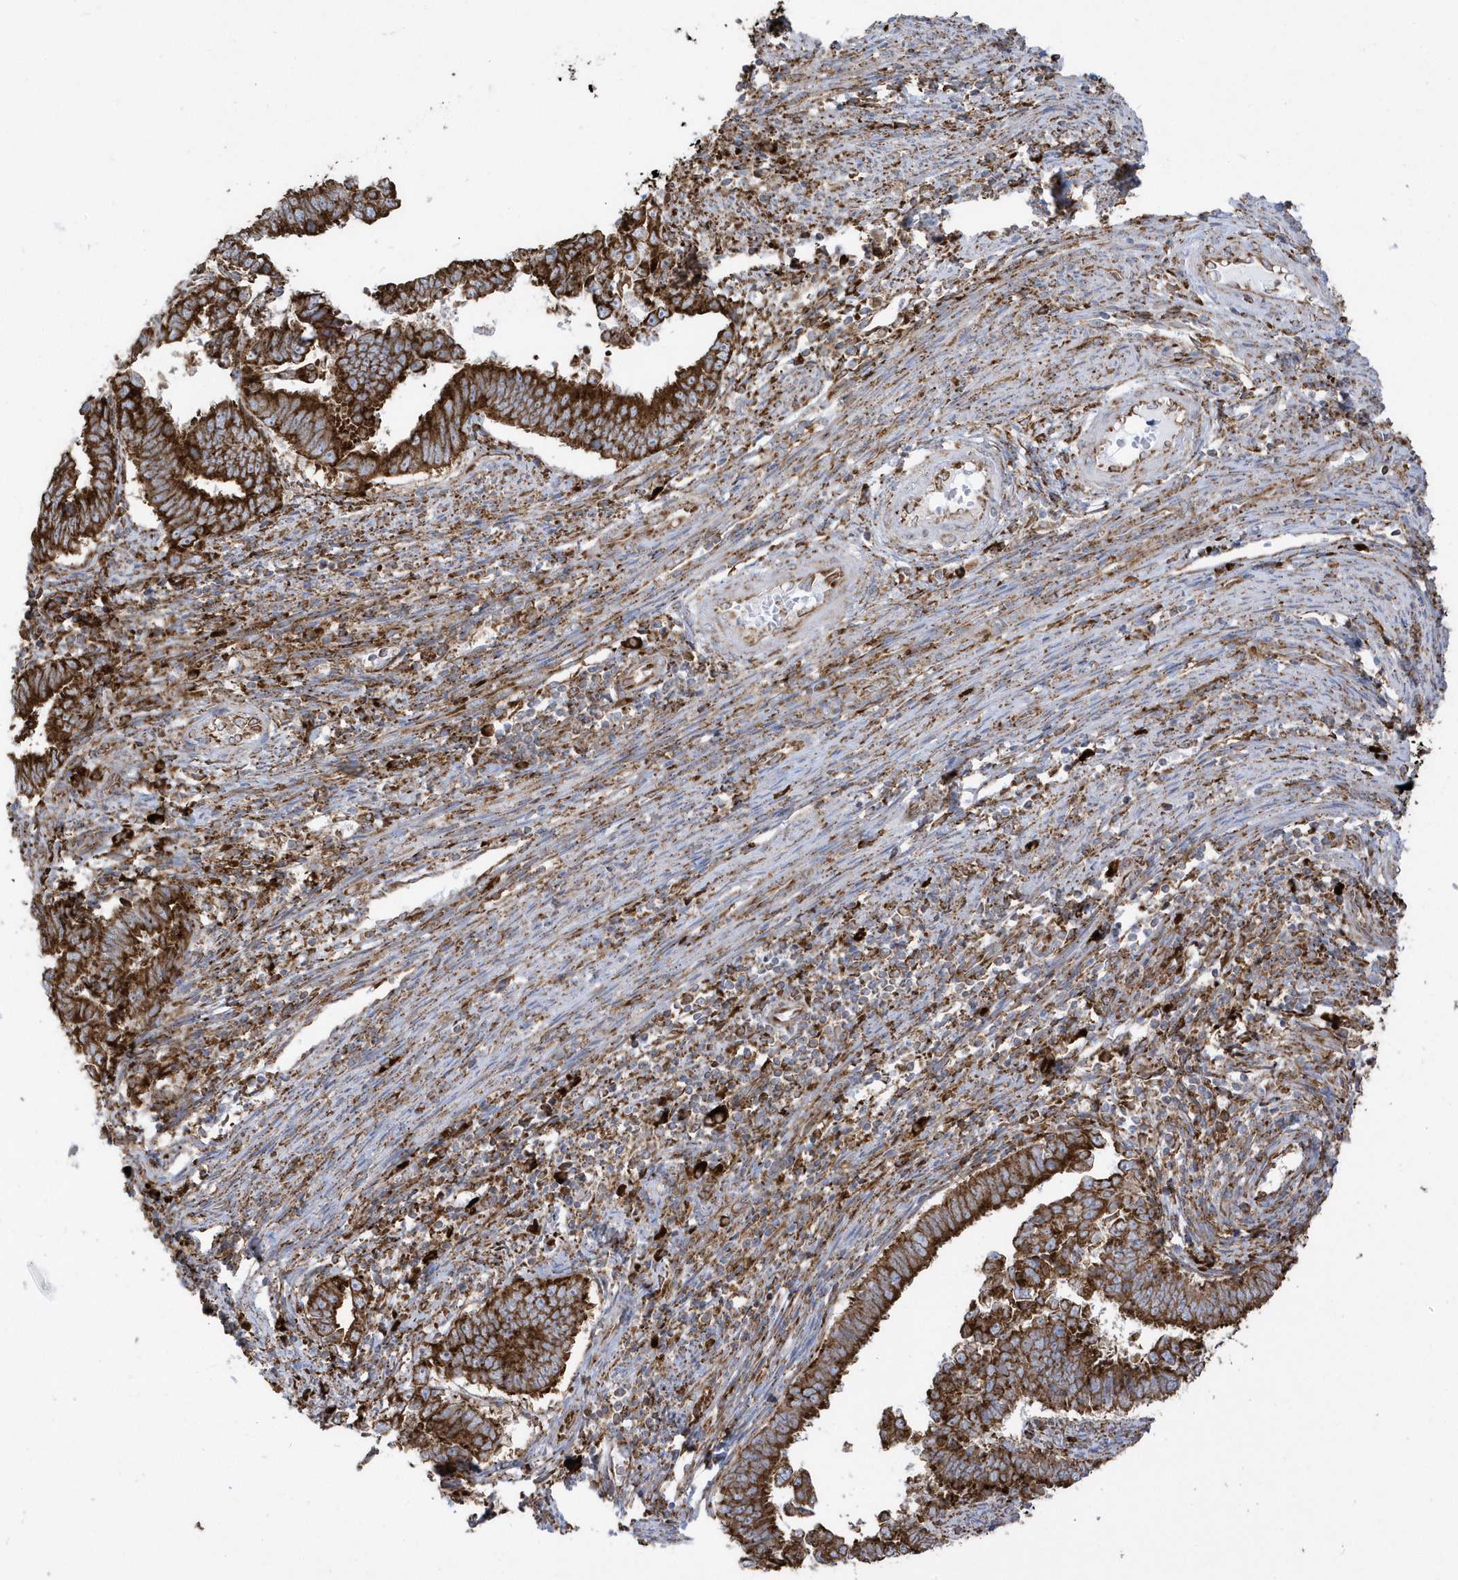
{"staining": {"intensity": "strong", "quantity": ">75%", "location": "cytoplasmic/membranous"}, "tissue": "endometrial cancer", "cell_type": "Tumor cells", "image_type": "cancer", "snomed": [{"axis": "morphology", "description": "Adenocarcinoma, NOS"}, {"axis": "topography", "description": "Endometrium"}], "caption": "IHC of endometrial cancer (adenocarcinoma) demonstrates high levels of strong cytoplasmic/membranous staining in approximately >75% of tumor cells. Nuclei are stained in blue.", "gene": "PDIA6", "patient": {"sex": "female", "age": 75}}